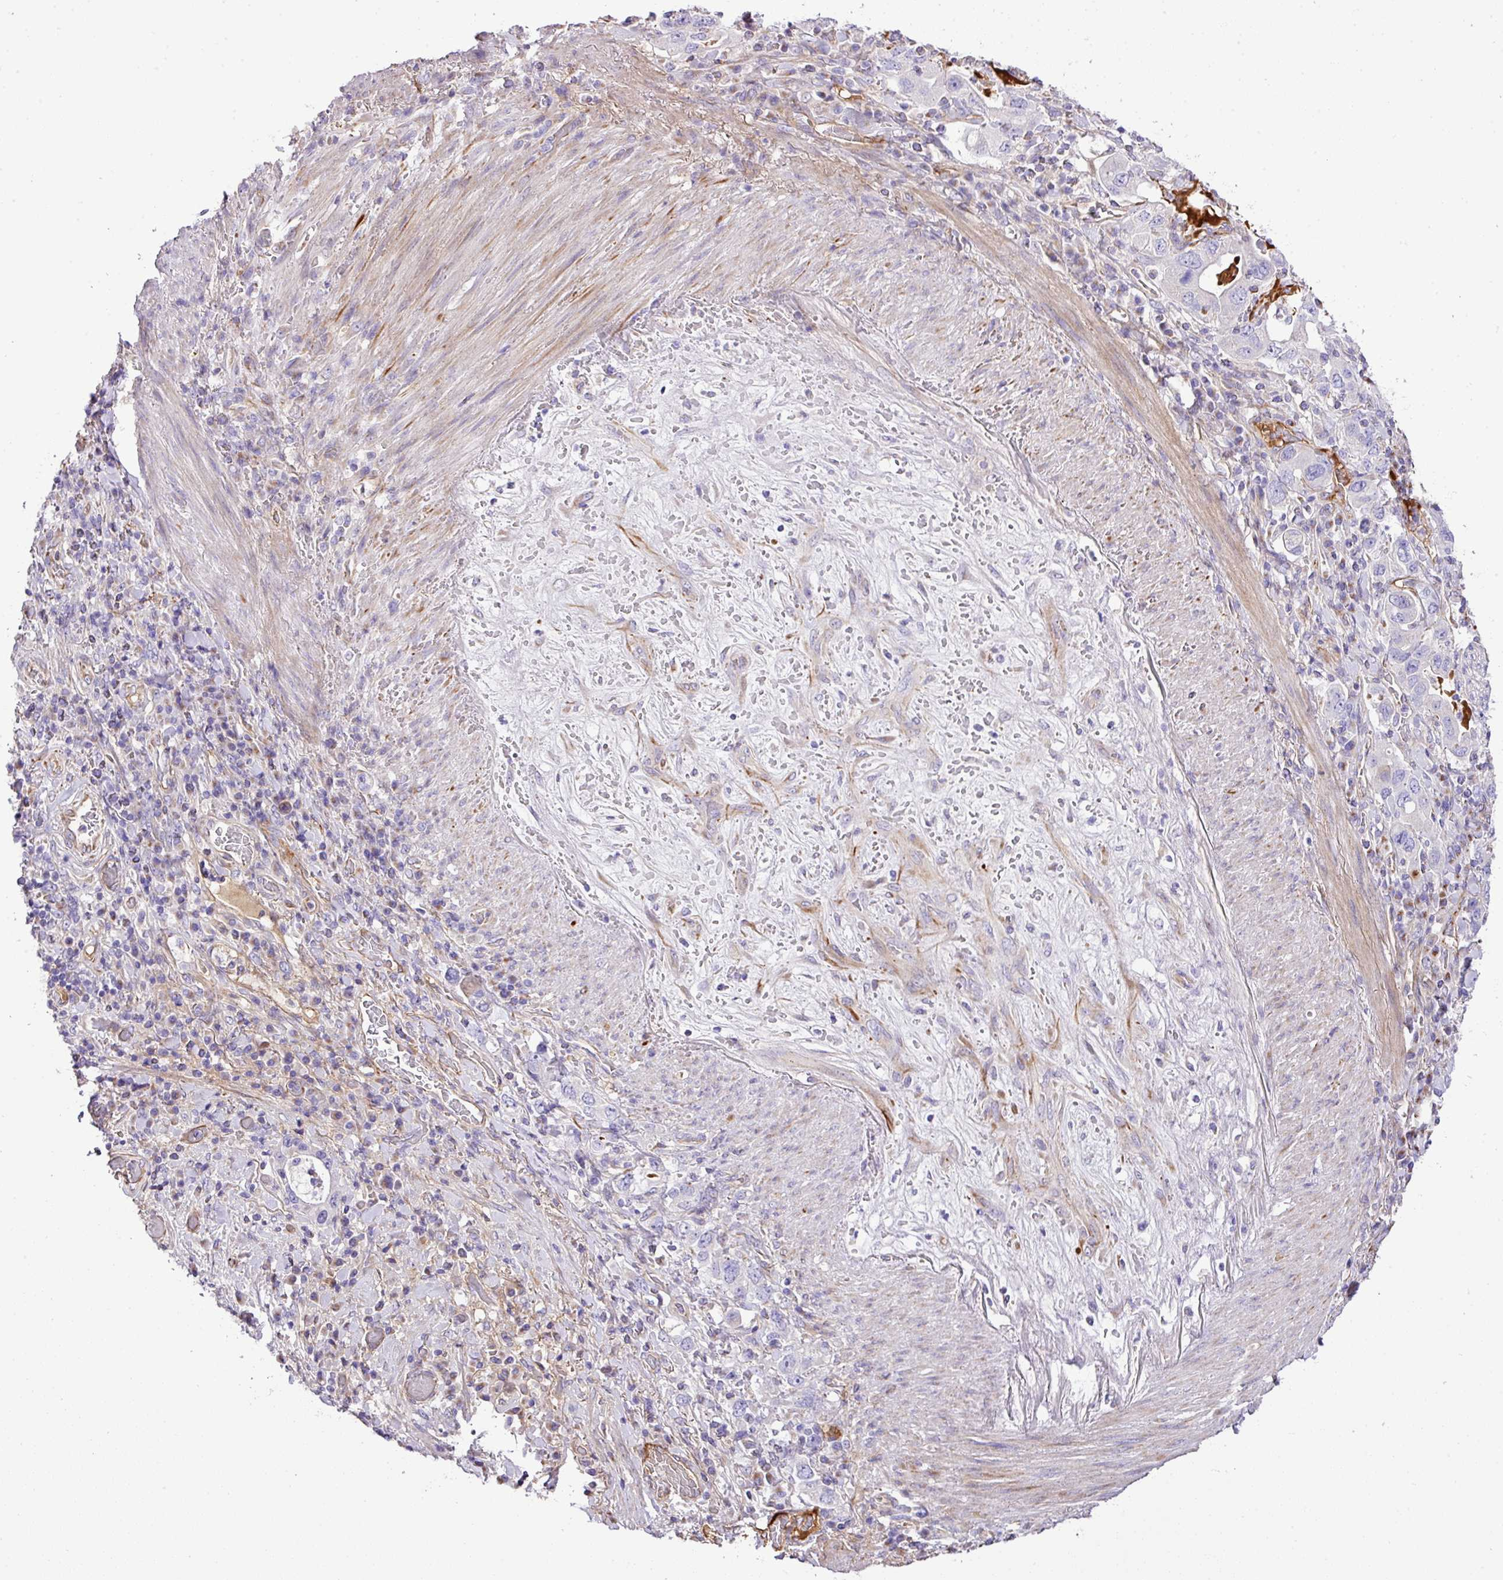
{"staining": {"intensity": "negative", "quantity": "none", "location": "none"}, "tissue": "stomach cancer", "cell_type": "Tumor cells", "image_type": "cancer", "snomed": [{"axis": "morphology", "description": "Adenocarcinoma, NOS"}, {"axis": "topography", "description": "Stomach, upper"}, {"axis": "topography", "description": "Stomach"}], "caption": "High magnification brightfield microscopy of adenocarcinoma (stomach) stained with DAB (brown) and counterstained with hematoxylin (blue): tumor cells show no significant positivity.", "gene": "CTXN2", "patient": {"sex": "male", "age": 62}}